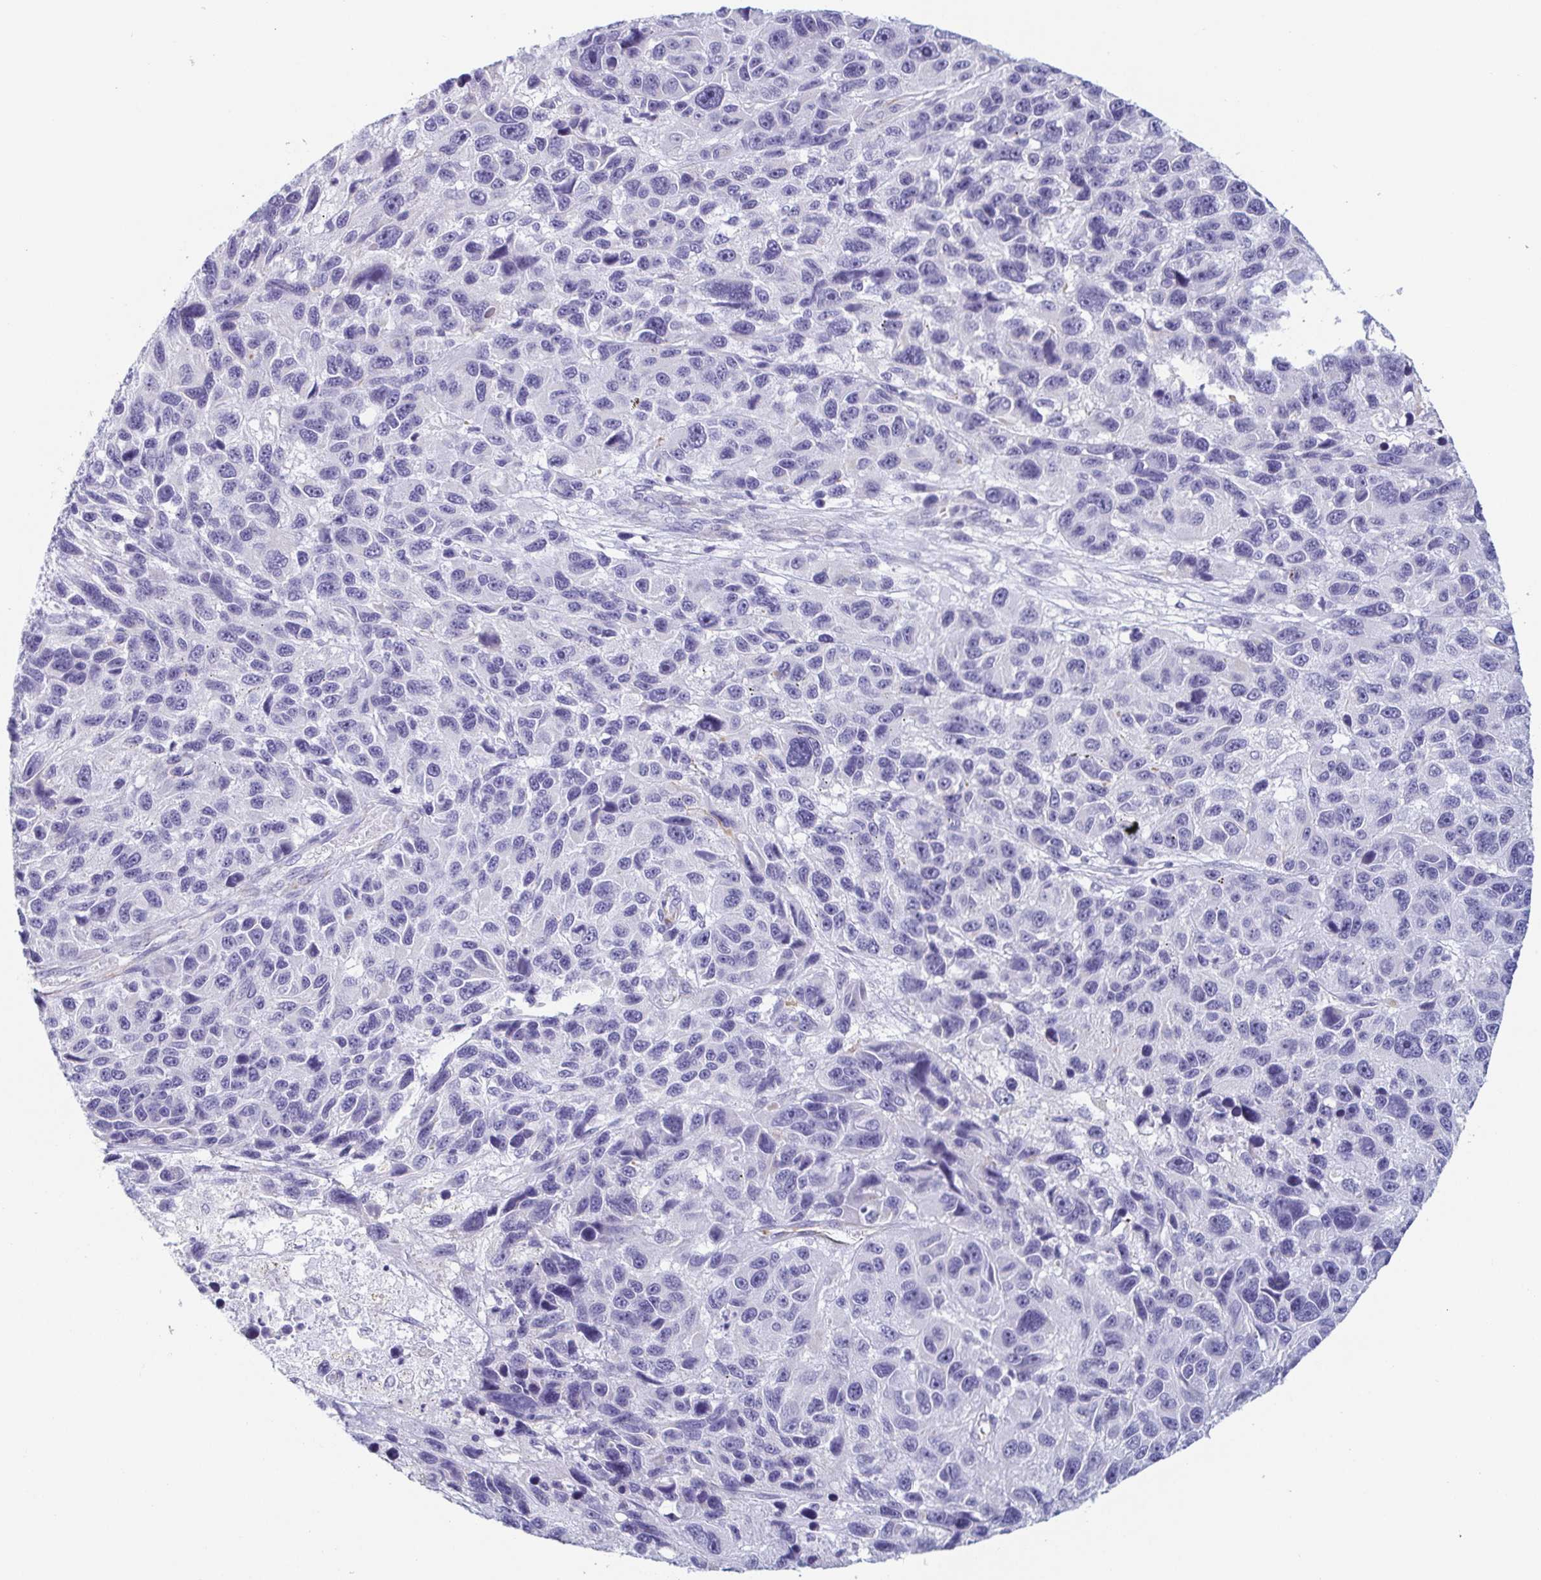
{"staining": {"intensity": "negative", "quantity": "none", "location": "none"}, "tissue": "melanoma", "cell_type": "Tumor cells", "image_type": "cancer", "snomed": [{"axis": "morphology", "description": "Malignant melanoma, NOS"}, {"axis": "topography", "description": "Skin"}], "caption": "This is an immunohistochemistry (IHC) histopathology image of melanoma. There is no positivity in tumor cells.", "gene": "PRR27", "patient": {"sex": "male", "age": 53}}